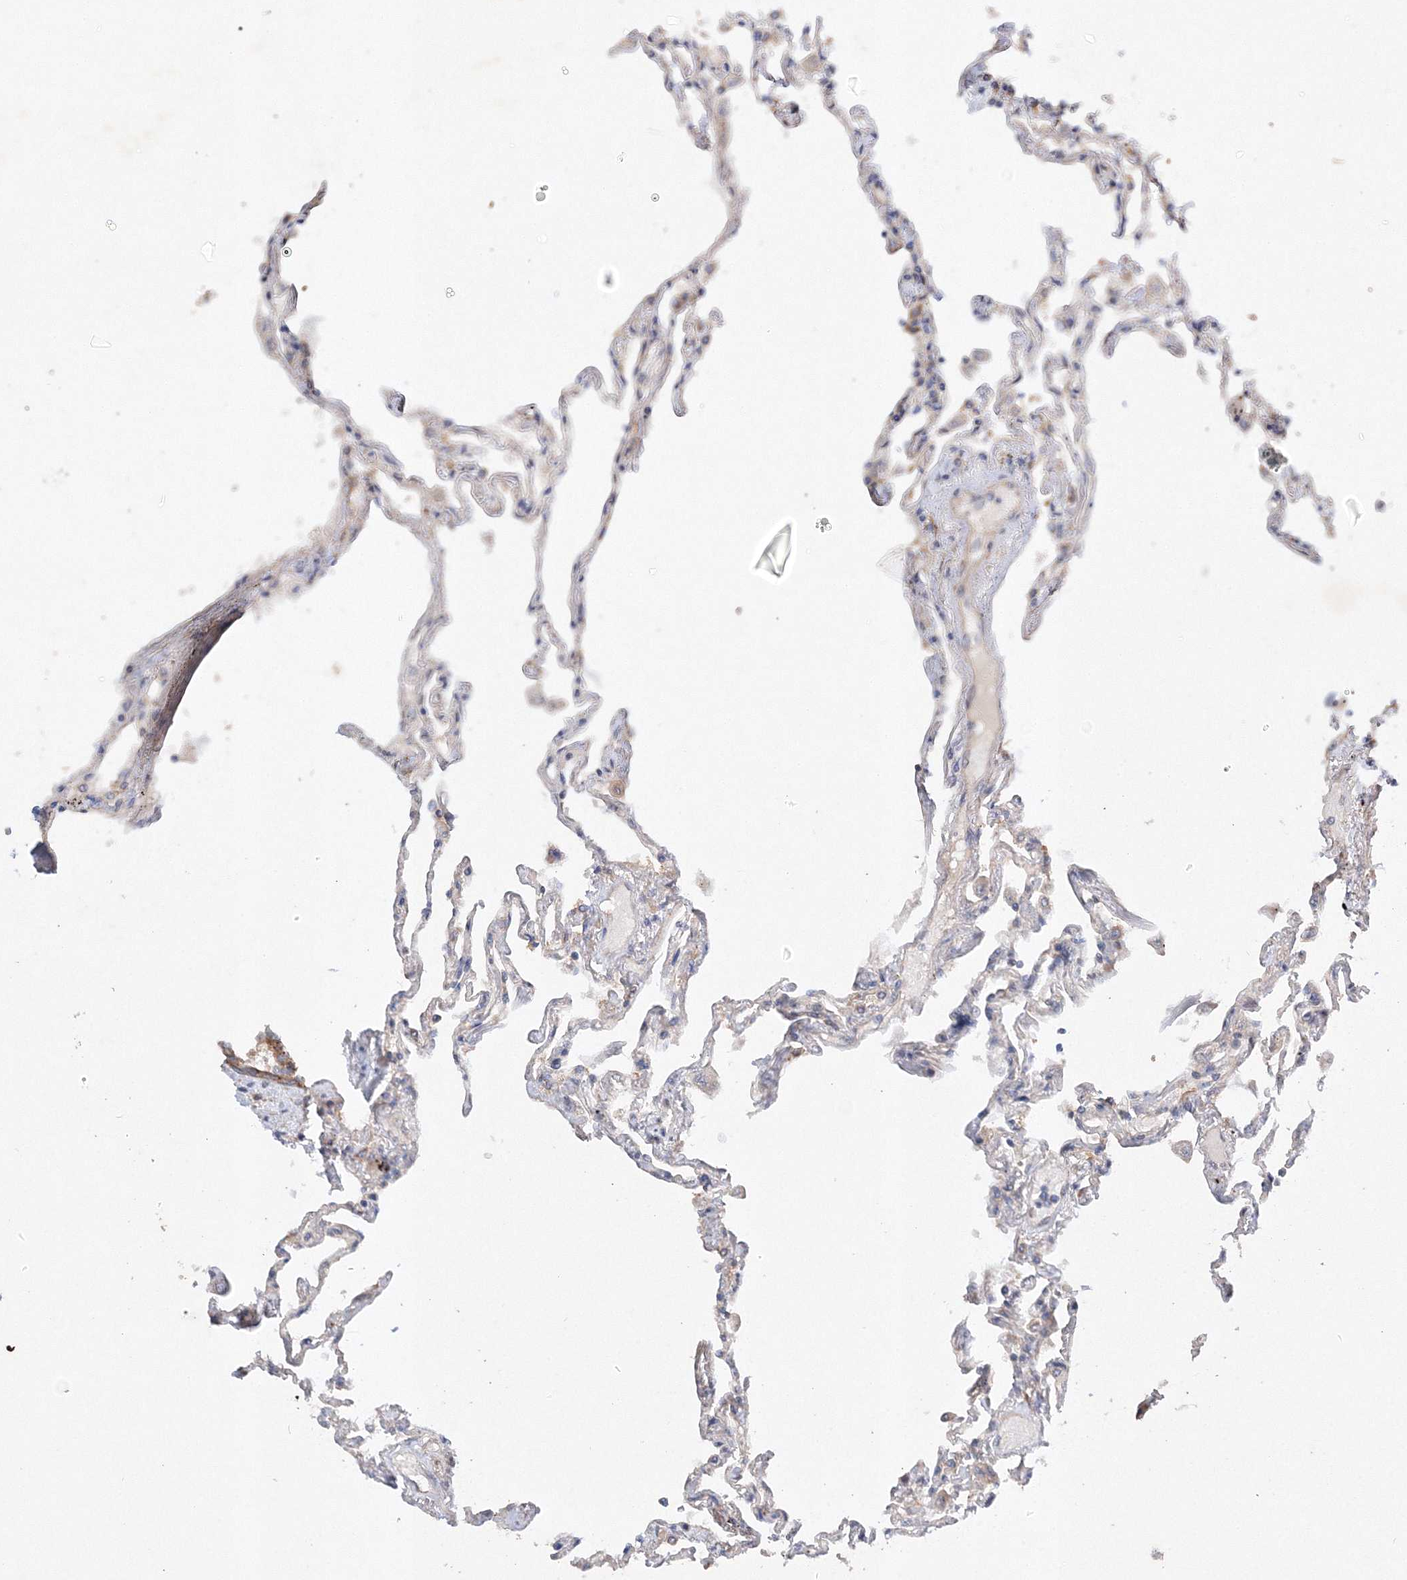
{"staining": {"intensity": "moderate", "quantity": "<25%", "location": "cytoplasmic/membranous"}, "tissue": "lung", "cell_type": "Alveolar cells", "image_type": "normal", "snomed": [{"axis": "morphology", "description": "Normal tissue, NOS"}, {"axis": "topography", "description": "Lung"}], "caption": "Brown immunohistochemical staining in benign human lung demonstrates moderate cytoplasmic/membranous staining in approximately <25% of alveolar cells. The staining was performed using DAB, with brown indicating positive protein expression. Nuclei are stained blue with hematoxylin.", "gene": "SLC36A1", "patient": {"sex": "female", "age": 67}}